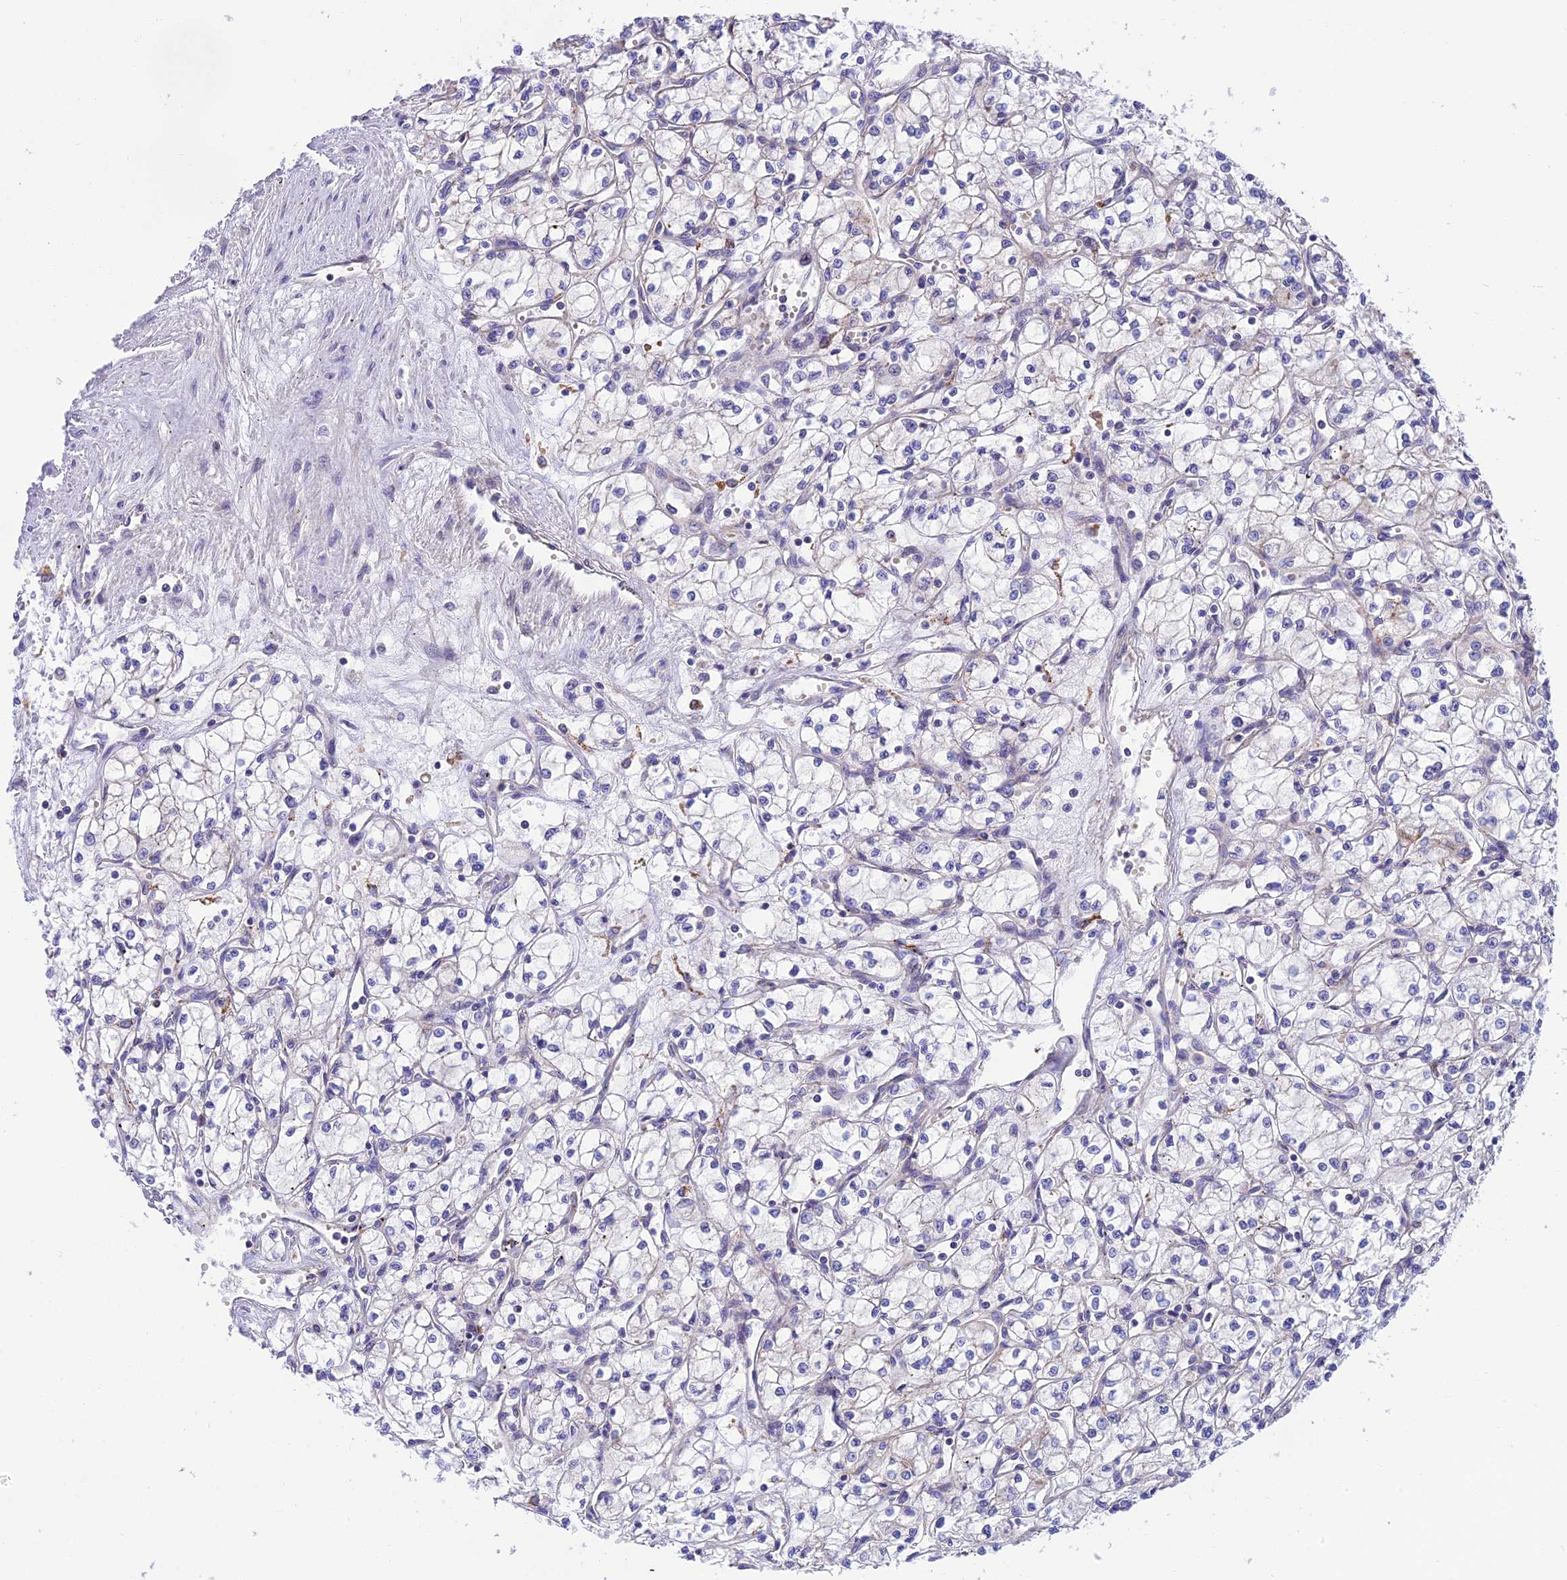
{"staining": {"intensity": "negative", "quantity": "none", "location": "none"}, "tissue": "renal cancer", "cell_type": "Tumor cells", "image_type": "cancer", "snomed": [{"axis": "morphology", "description": "Adenocarcinoma, NOS"}, {"axis": "topography", "description": "Kidney"}], "caption": "The image shows no staining of tumor cells in renal cancer.", "gene": "CCDC157", "patient": {"sex": "male", "age": 59}}